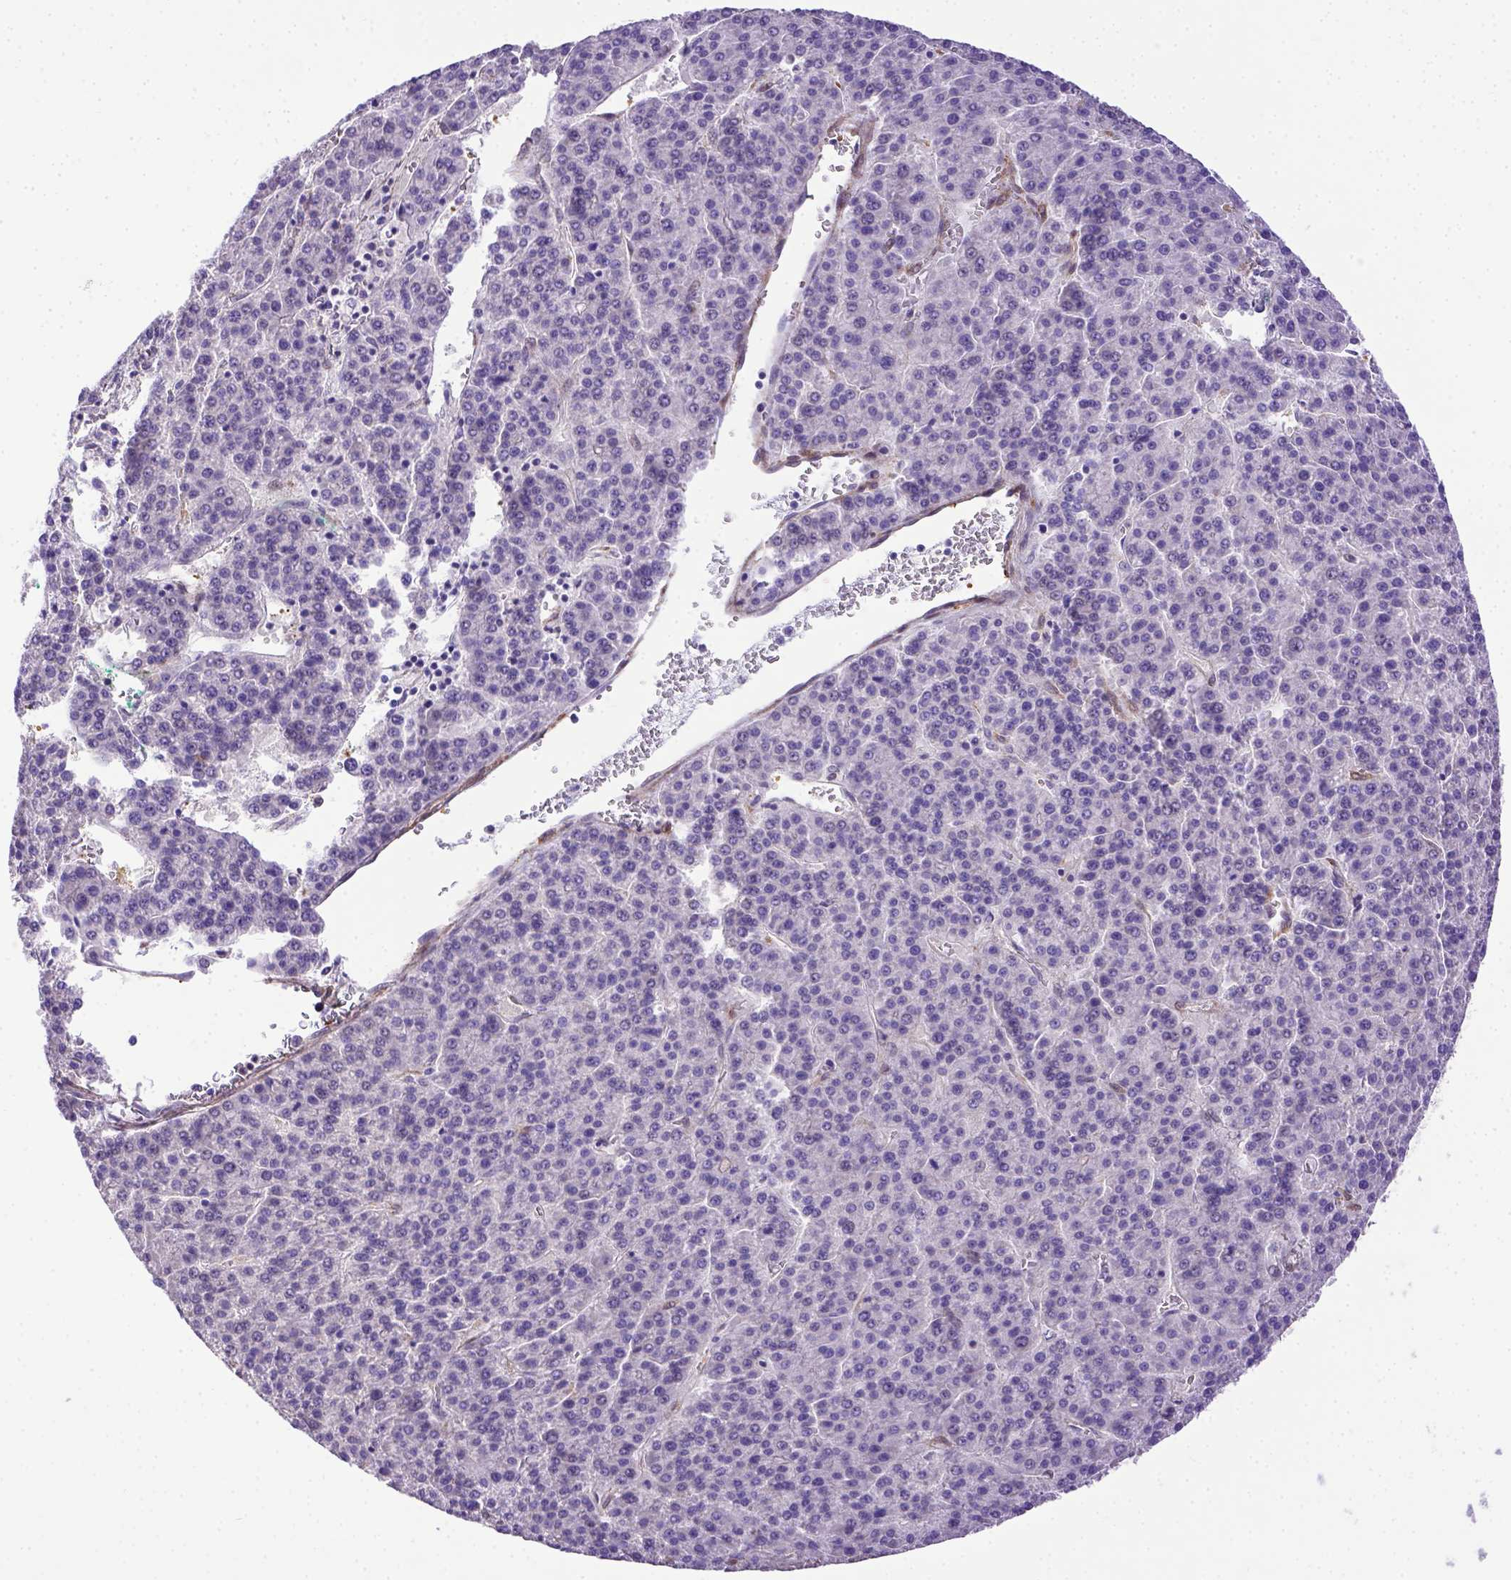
{"staining": {"intensity": "negative", "quantity": "none", "location": "none"}, "tissue": "liver cancer", "cell_type": "Tumor cells", "image_type": "cancer", "snomed": [{"axis": "morphology", "description": "Carcinoma, Hepatocellular, NOS"}, {"axis": "topography", "description": "Liver"}], "caption": "Tumor cells are negative for brown protein staining in liver hepatocellular carcinoma. The staining is performed using DAB (3,3'-diaminobenzidine) brown chromogen with nuclei counter-stained in using hematoxylin.", "gene": "BTN1A1", "patient": {"sex": "female", "age": 58}}